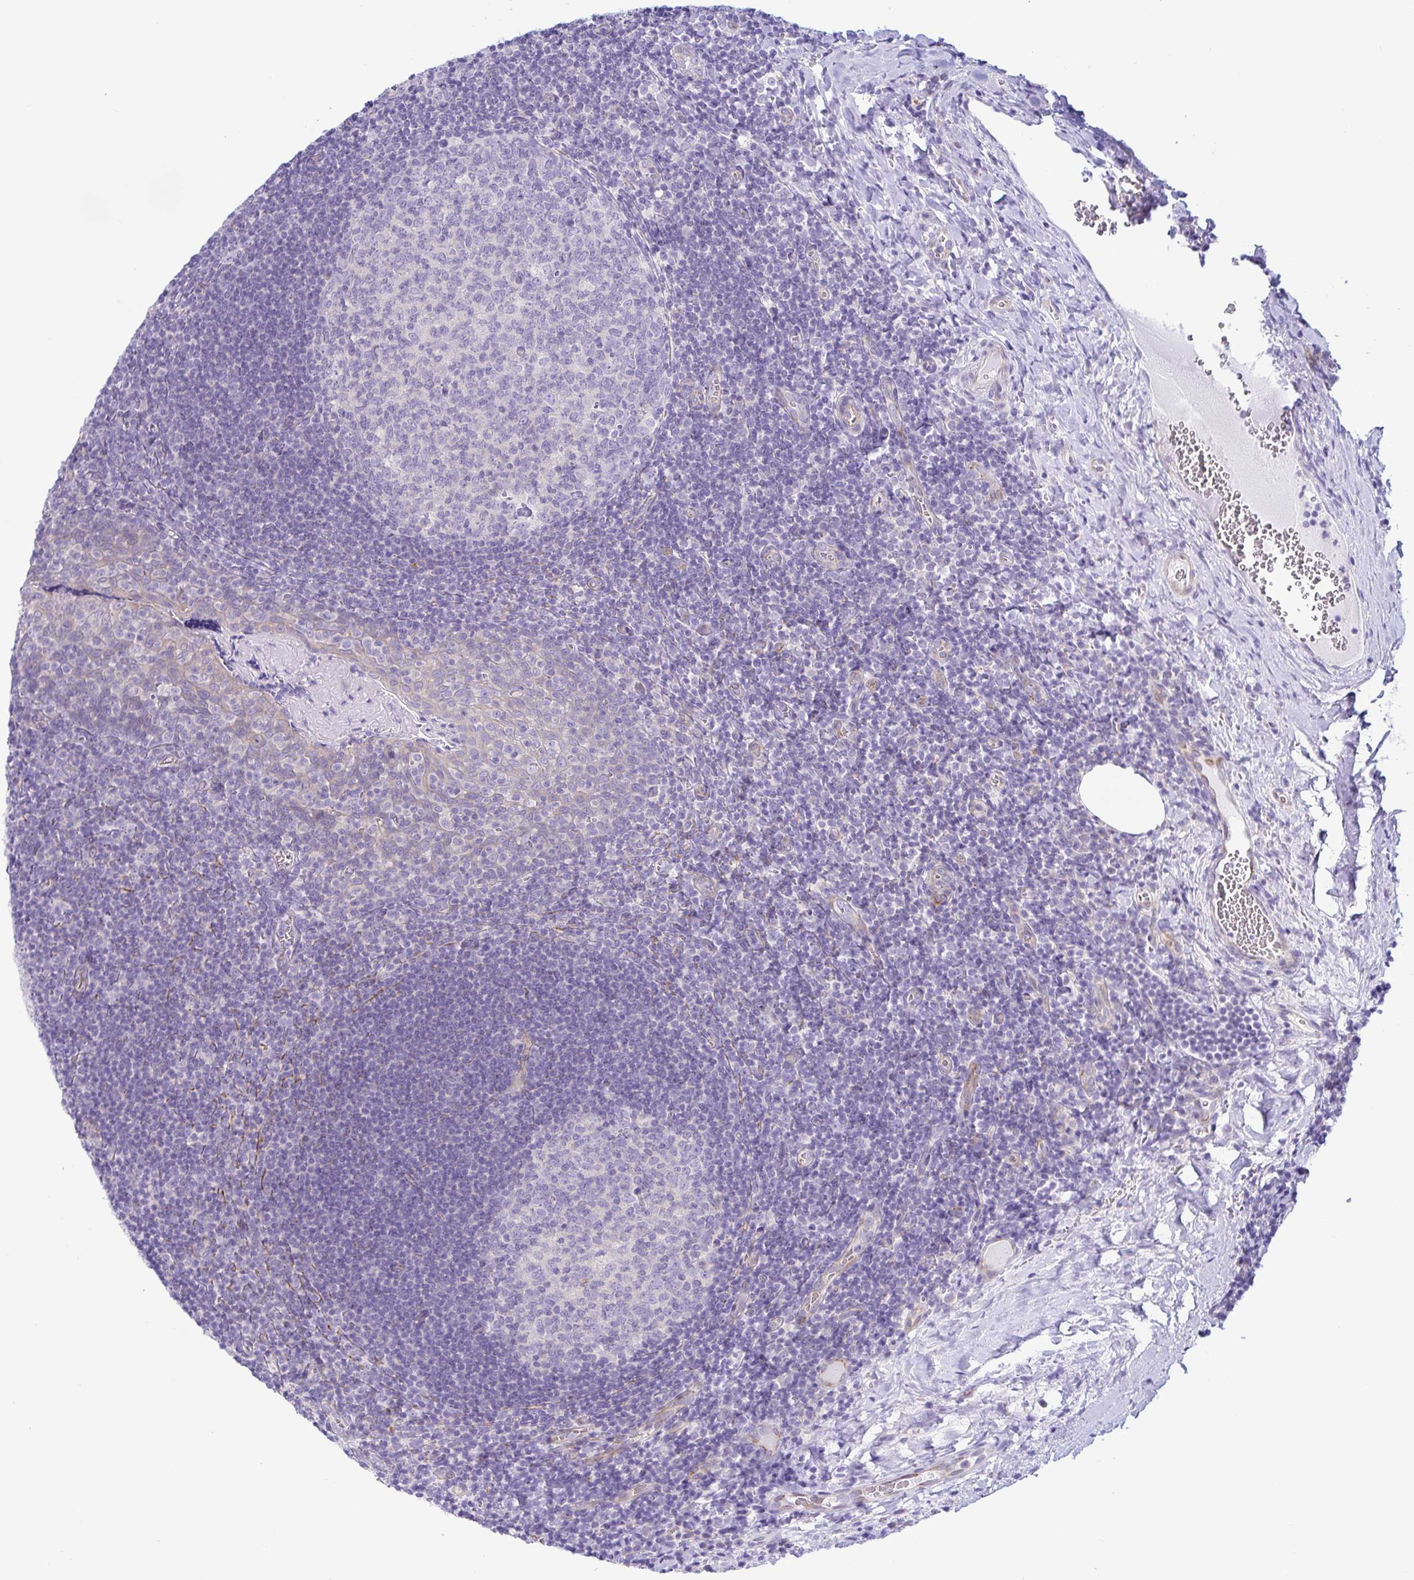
{"staining": {"intensity": "negative", "quantity": "none", "location": "none"}, "tissue": "tonsil", "cell_type": "Germinal center cells", "image_type": "normal", "snomed": [{"axis": "morphology", "description": "Normal tissue, NOS"}, {"axis": "morphology", "description": "Inflammation, NOS"}, {"axis": "topography", "description": "Tonsil"}], "caption": "An immunohistochemistry (IHC) histopathology image of benign tonsil is shown. There is no staining in germinal center cells of tonsil.", "gene": "TNNI2", "patient": {"sex": "female", "age": 31}}